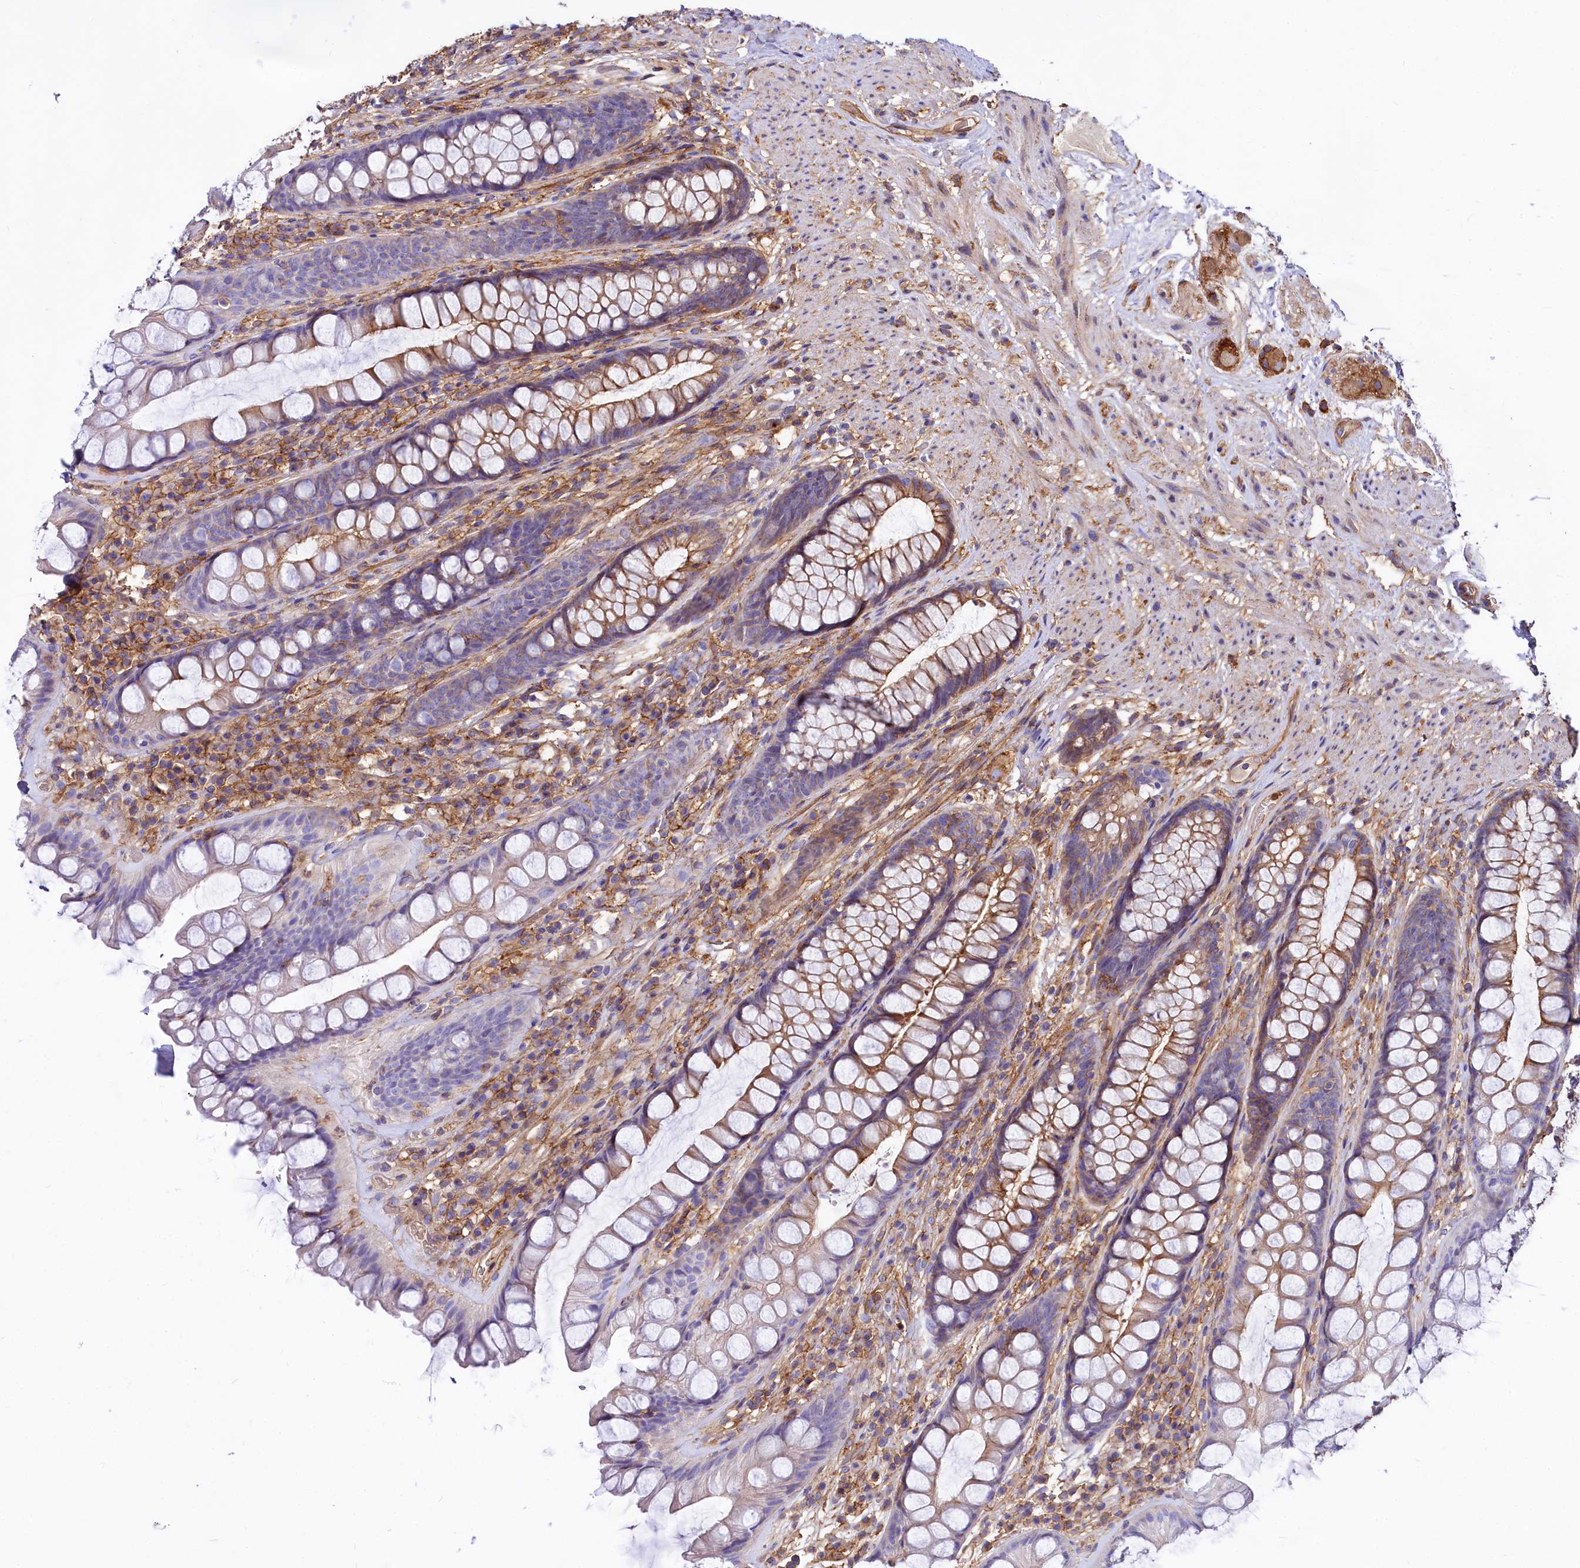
{"staining": {"intensity": "moderate", "quantity": "25%-75%", "location": "cytoplasmic/membranous"}, "tissue": "rectum", "cell_type": "Glandular cells", "image_type": "normal", "snomed": [{"axis": "morphology", "description": "Normal tissue, NOS"}, {"axis": "topography", "description": "Rectum"}], "caption": "This is a micrograph of immunohistochemistry (IHC) staining of unremarkable rectum, which shows moderate expression in the cytoplasmic/membranous of glandular cells.", "gene": "ANO6", "patient": {"sex": "male", "age": 74}}